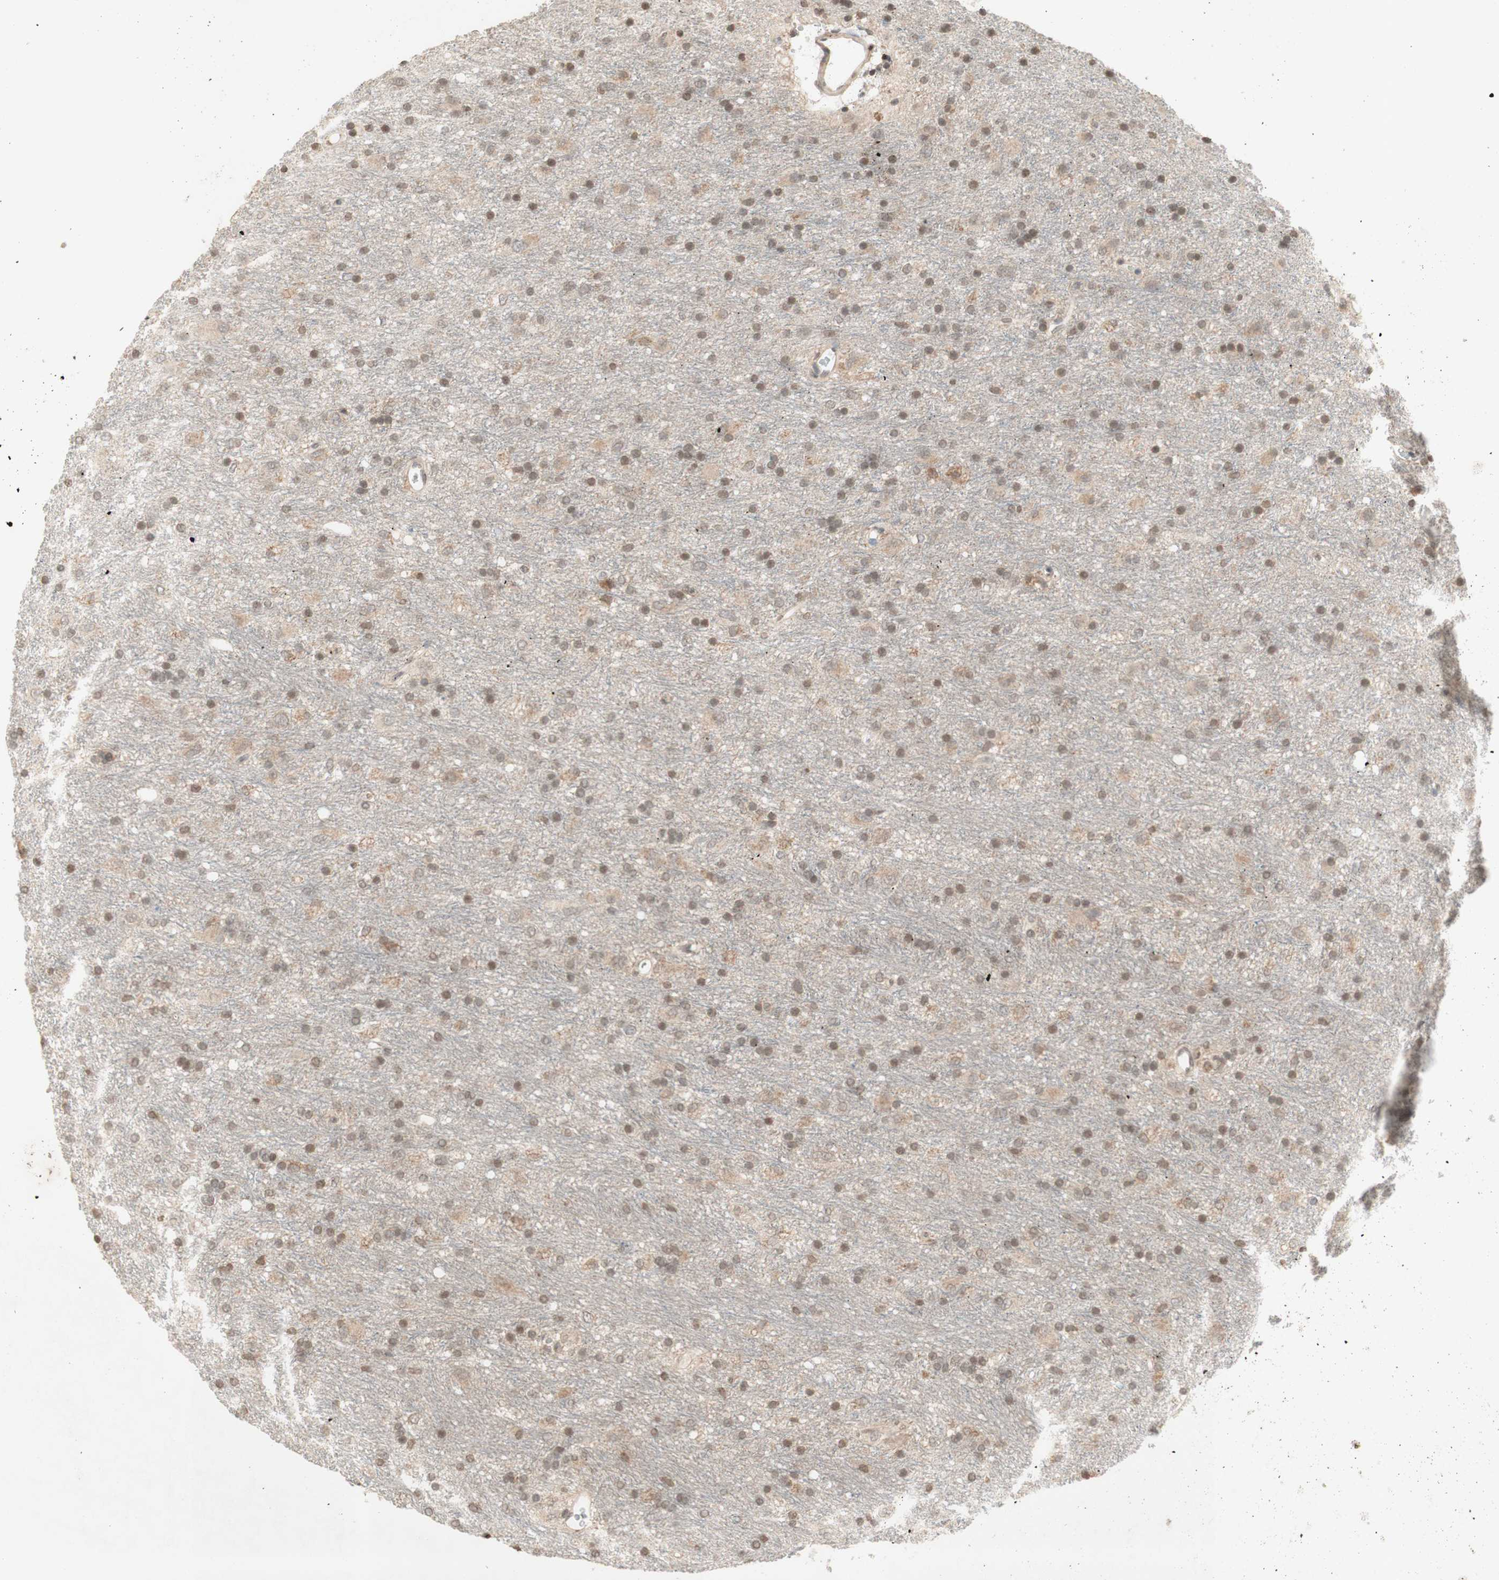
{"staining": {"intensity": "weak", "quantity": "25%-75%", "location": "cytoplasmic/membranous,nuclear"}, "tissue": "glioma", "cell_type": "Tumor cells", "image_type": "cancer", "snomed": [{"axis": "morphology", "description": "Glioma, malignant, Low grade"}, {"axis": "topography", "description": "Brain"}], "caption": "Protein staining by immunohistochemistry shows weak cytoplasmic/membranous and nuclear positivity in about 25%-75% of tumor cells in malignant low-grade glioma.", "gene": "GLI1", "patient": {"sex": "male", "age": 77}}